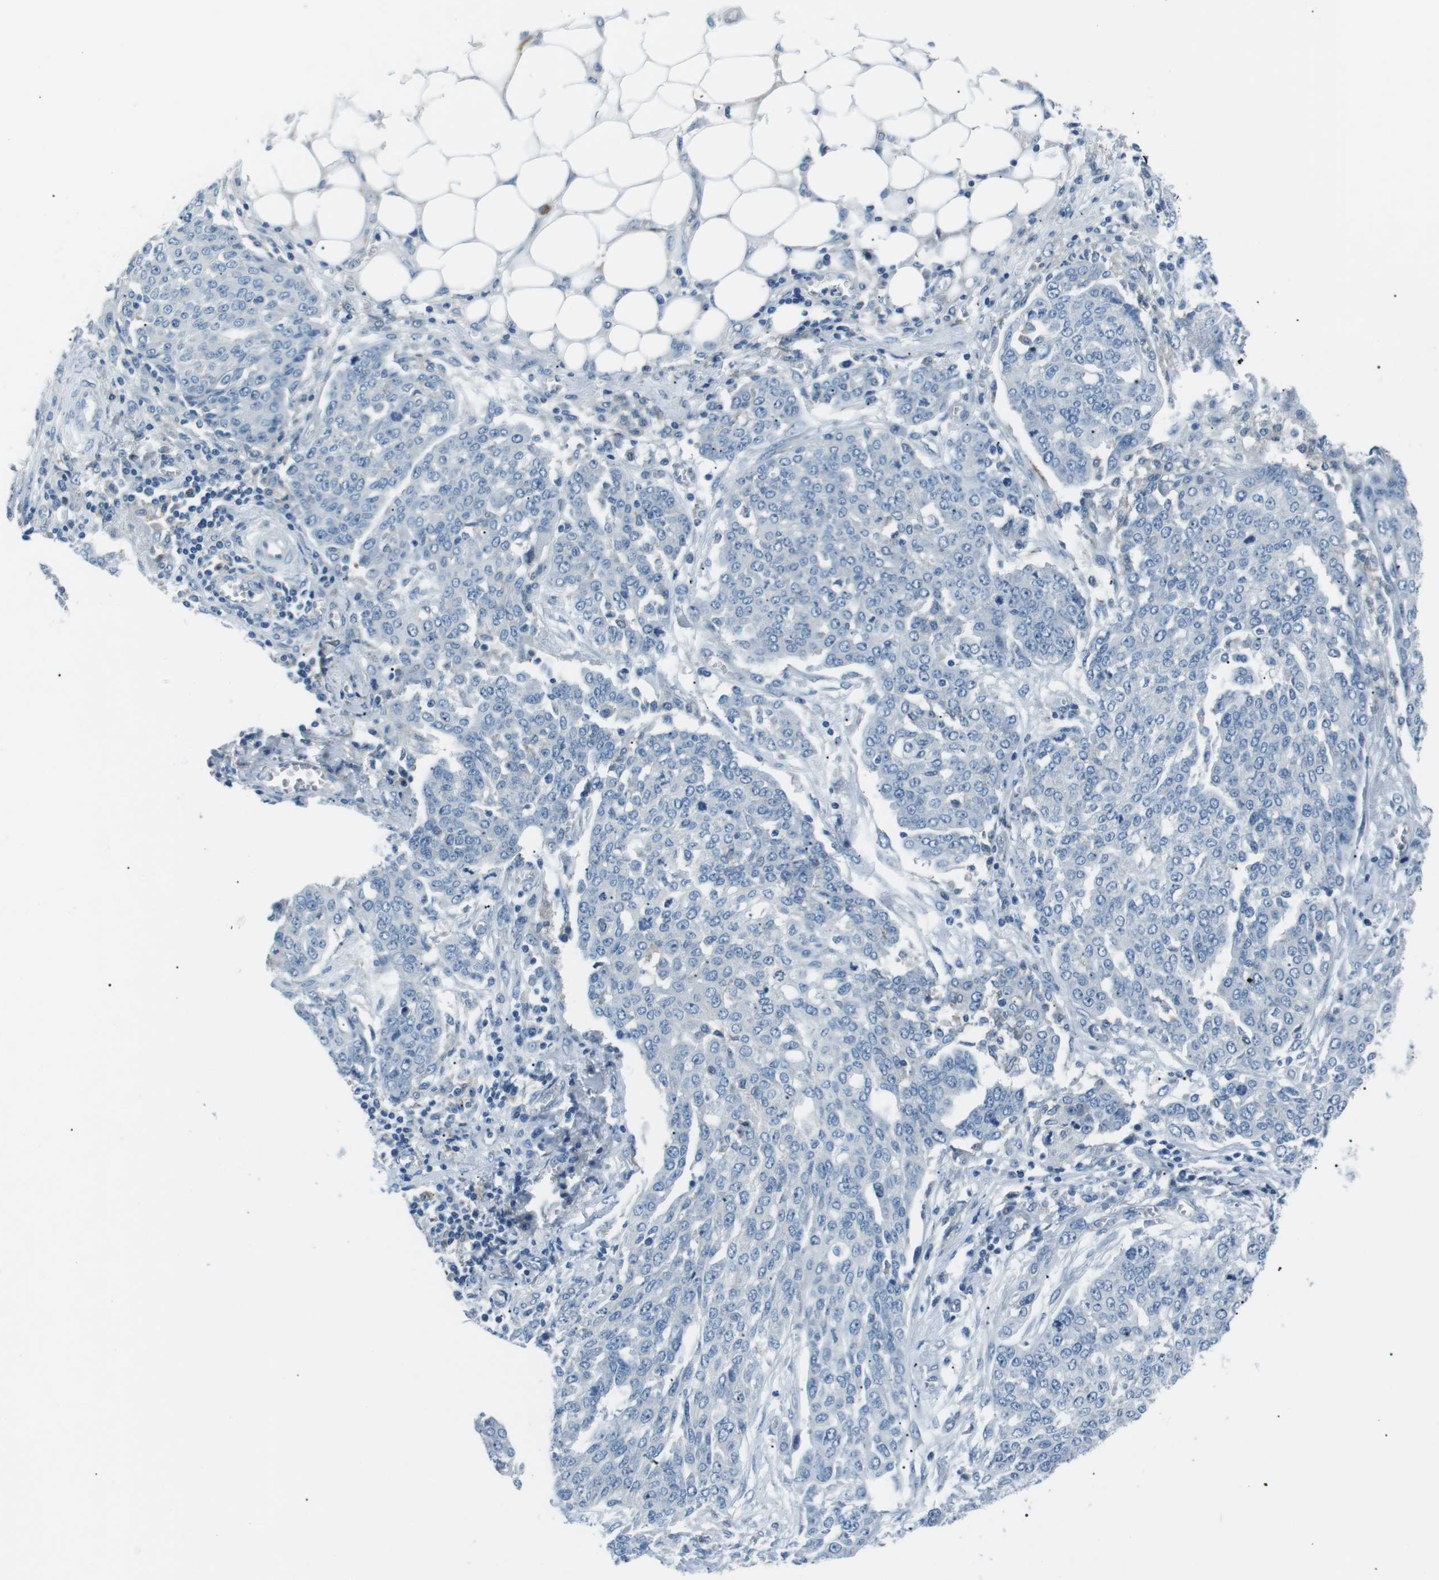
{"staining": {"intensity": "negative", "quantity": "none", "location": "none"}, "tissue": "ovarian cancer", "cell_type": "Tumor cells", "image_type": "cancer", "snomed": [{"axis": "morphology", "description": "Cystadenocarcinoma, serous, NOS"}, {"axis": "topography", "description": "Soft tissue"}, {"axis": "topography", "description": "Ovary"}], "caption": "Immunohistochemical staining of ovarian serous cystadenocarcinoma shows no significant staining in tumor cells. (Brightfield microscopy of DAB (3,3'-diaminobenzidine) IHC at high magnification).", "gene": "CSF2RA", "patient": {"sex": "female", "age": 57}}